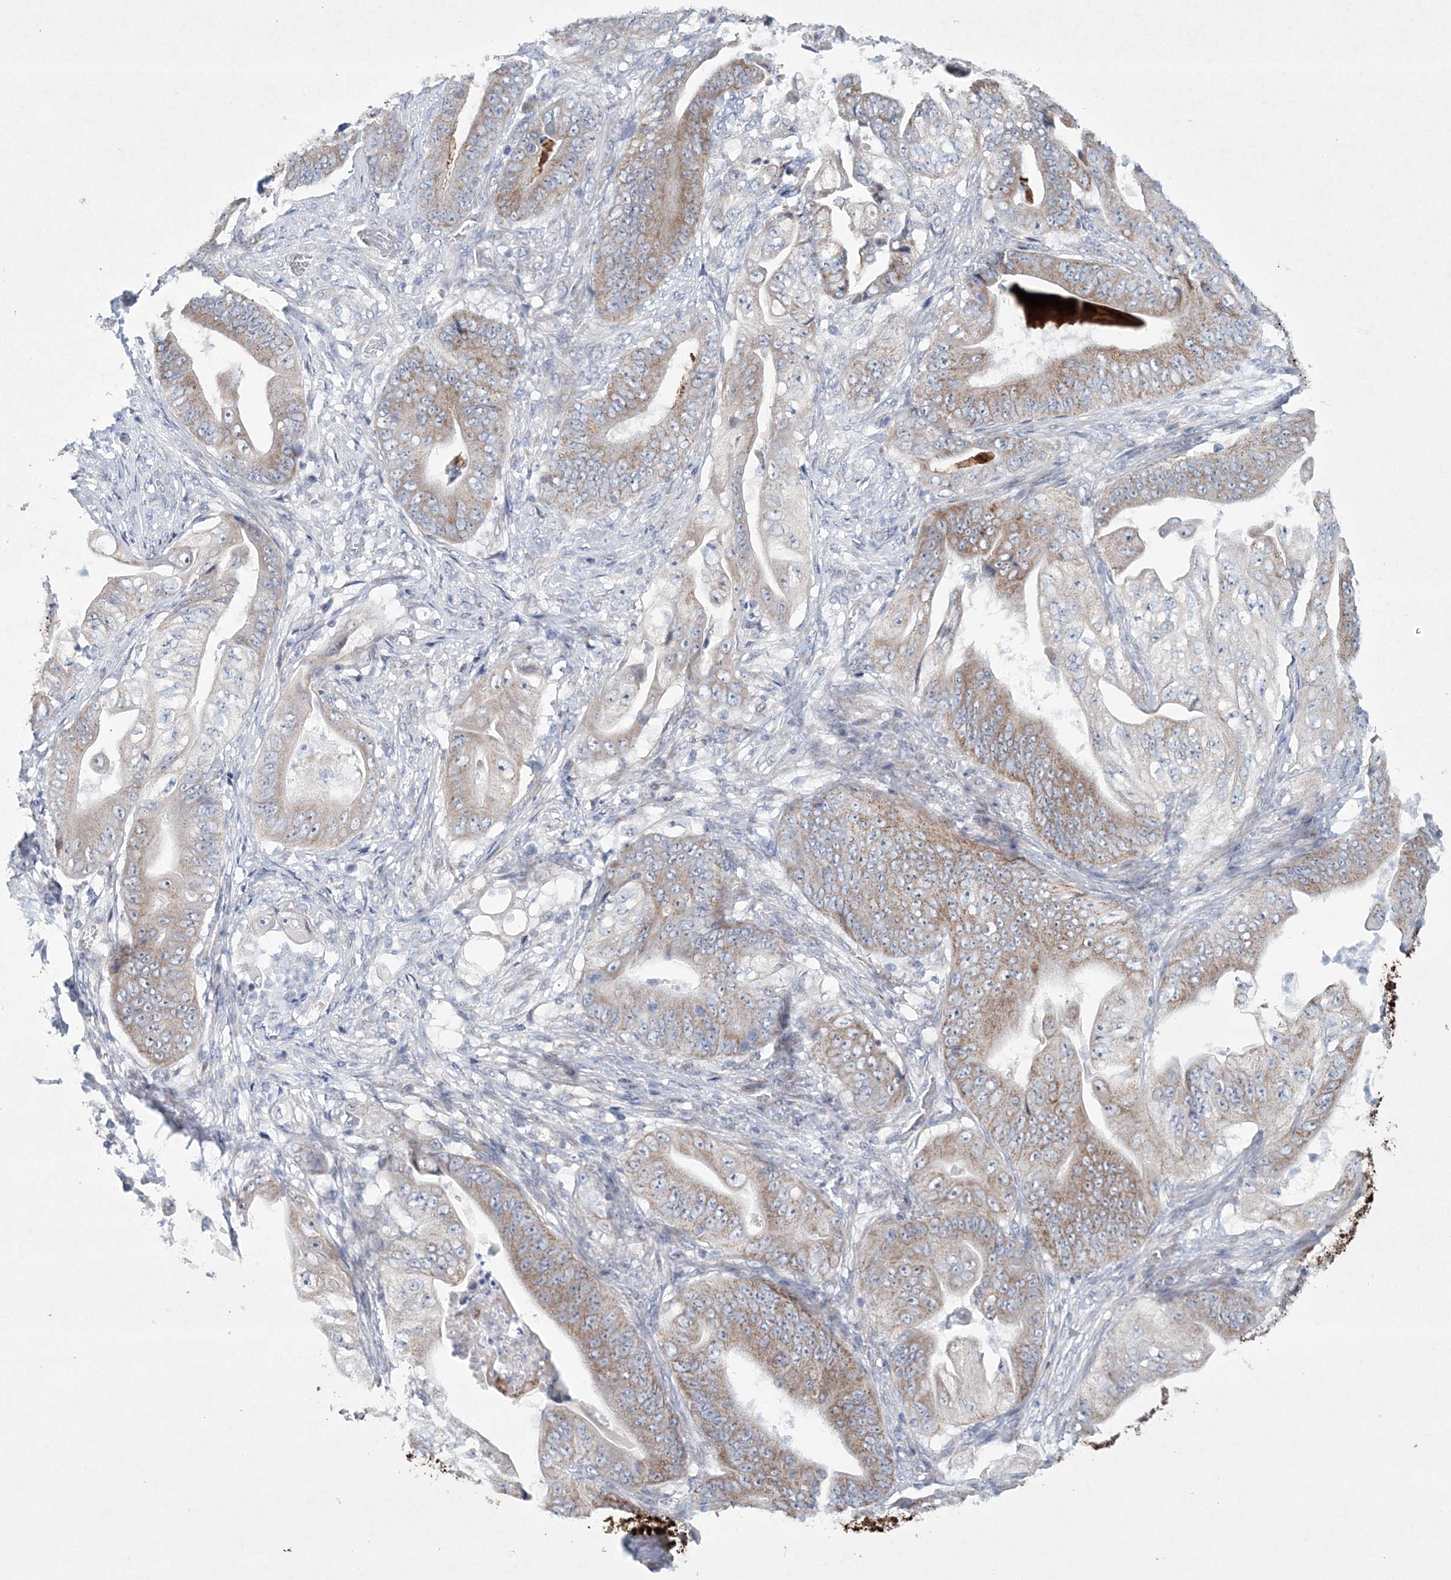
{"staining": {"intensity": "moderate", "quantity": ">75%", "location": "cytoplasmic/membranous"}, "tissue": "stomach cancer", "cell_type": "Tumor cells", "image_type": "cancer", "snomed": [{"axis": "morphology", "description": "Adenocarcinoma, NOS"}, {"axis": "topography", "description": "Stomach"}], "caption": "Stomach cancer was stained to show a protein in brown. There is medium levels of moderate cytoplasmic/membranous expression in approximately >75% of tumor cells. The staining was performed using DAB, with brown indicating positive protein expression. Nuclei are stained blue with hematoxylin.", "gene": "CES4A", "patient": {"sex": "female", "age": 73}}